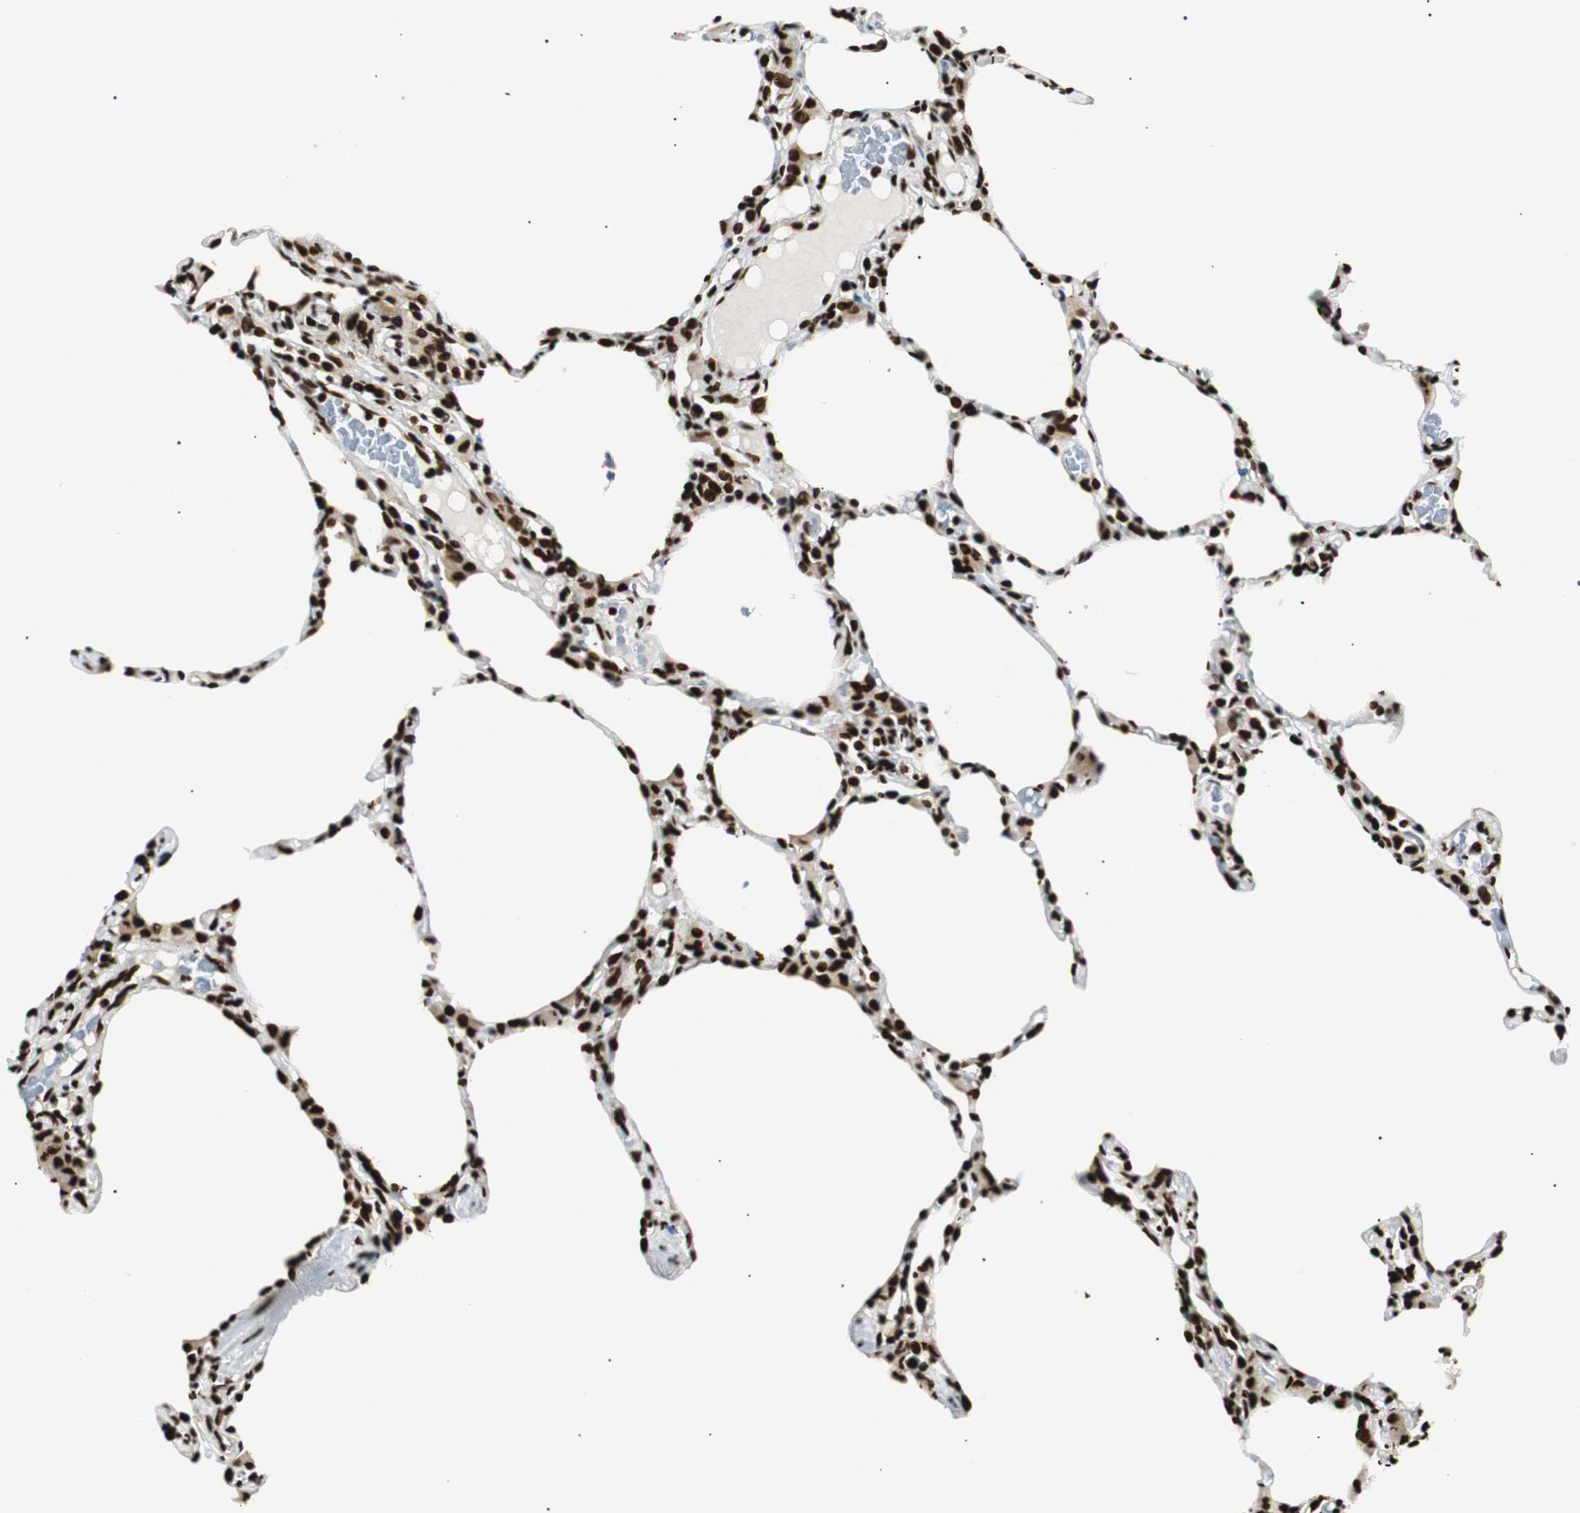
{"staining": {"intensity": "strong", "quantity": ">75%", "location": "nuclear"}, "tissue": "lung", "cell_type": "Alveolar cells", "image_type": "normal", "snomed": [{"axis": "morphology", "description": "Normal tissue, NOS"}, {"axis": "topography", "description": "Lung"}], "caption": "Brown immunohistochemical staining in normal lung reveals strong nuclear staining in about >75% of alveolar cells. (brown staining indicates protein expression, while blue staining denotes nuclei).", "gene": "EWSR1", "patient": {"sex": "female", "age": 49}}